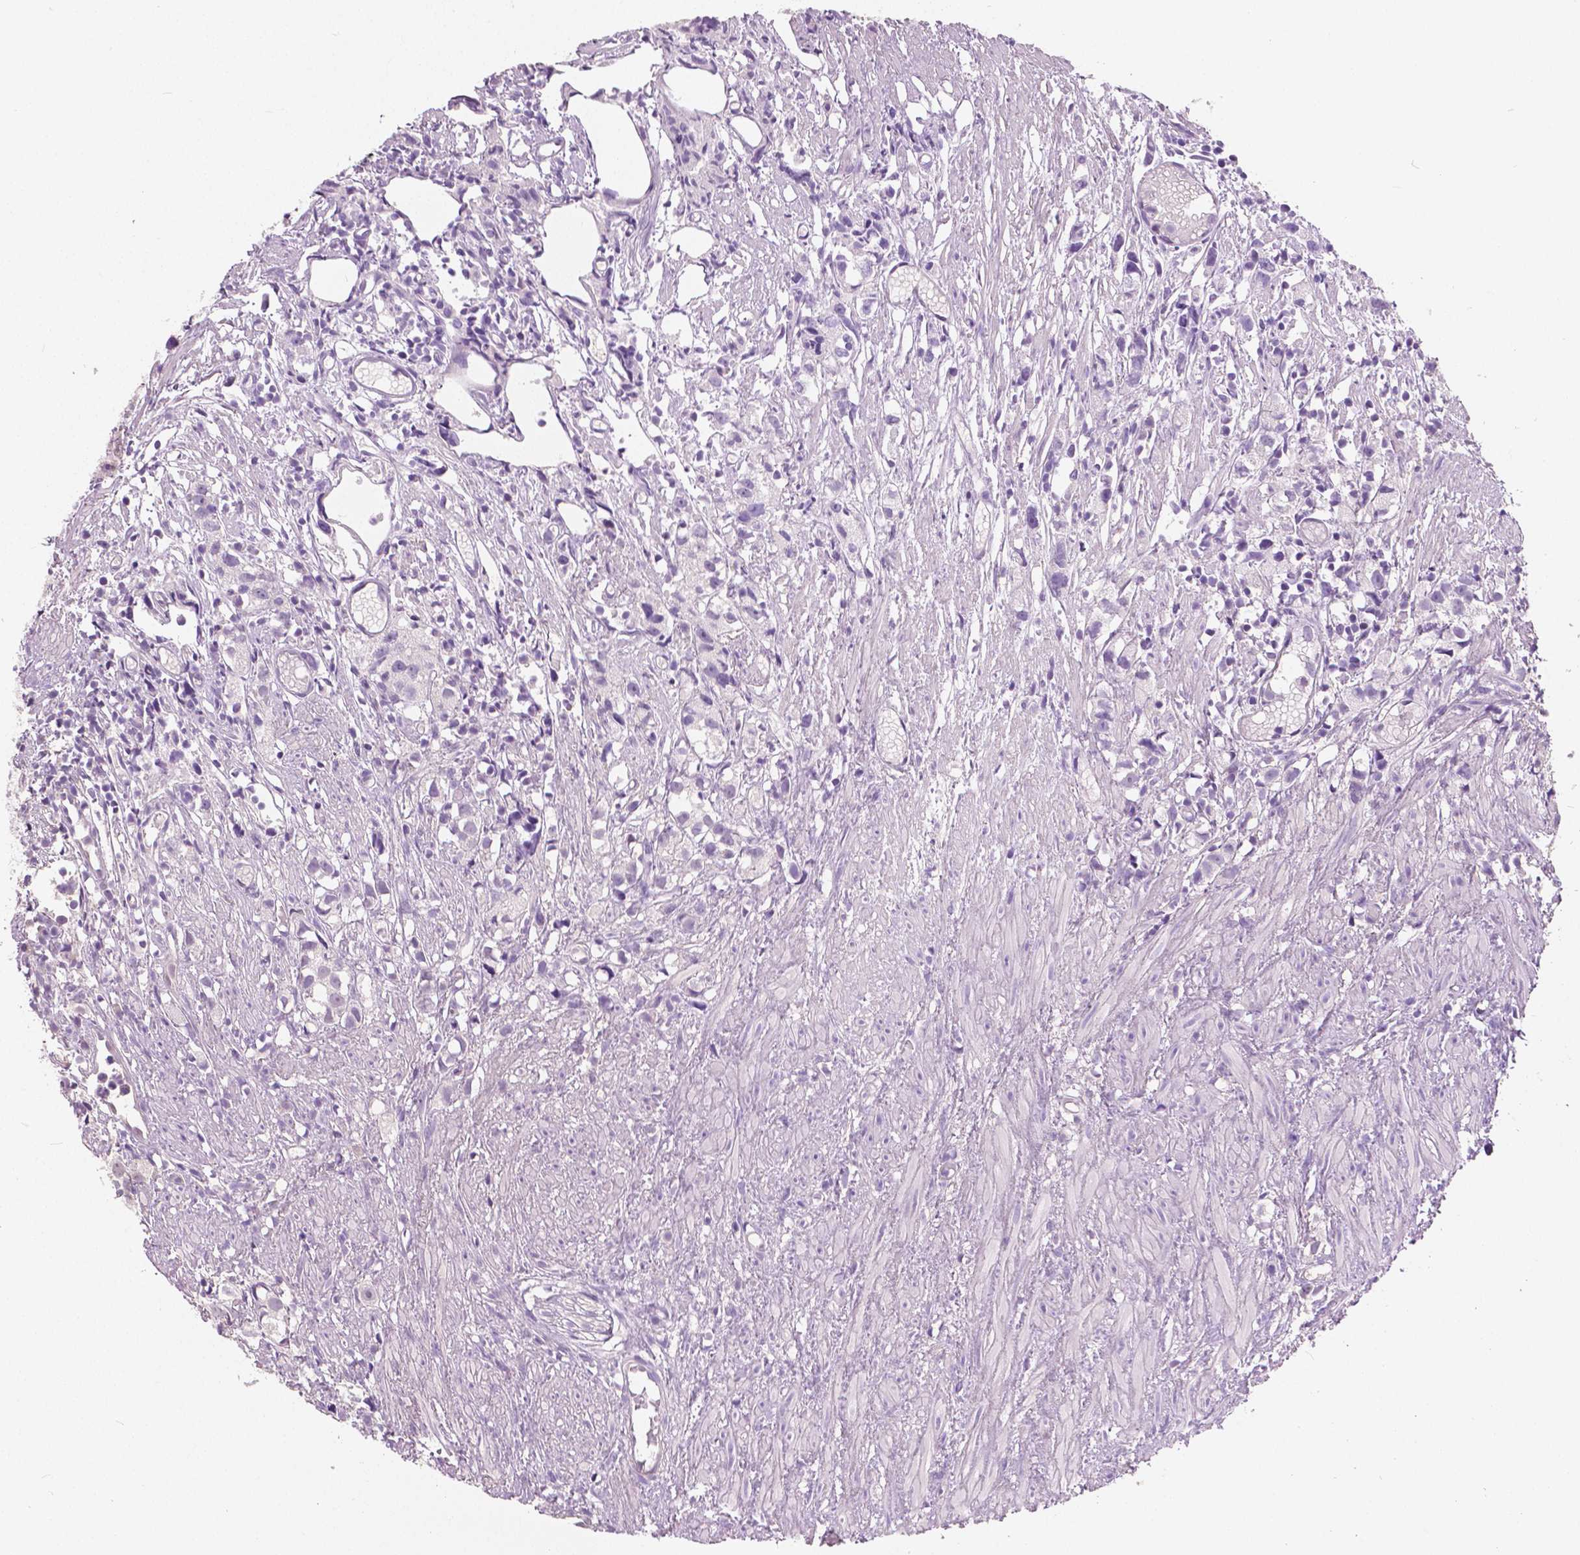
{"staining": {"intensity": "weak", "quantity": "<25%", "location": "nuclear"}, "tissue": "prostate cancer", "cell_type": "Tumor cells", "image_type": "cancer", "snomed": [{"axis": "morphology", "description": "Adenocarcinoma, High grade"}, {"axis": "topography", "description": "Prostate"}], "caption": "High power microscopy image of an IHC micrograph of prostate adenocarcinoma (high-grade), revealing no significant expression in tumor cells.", "gene": "TKFC", "patient": {"sex": "male", "age": 68}}